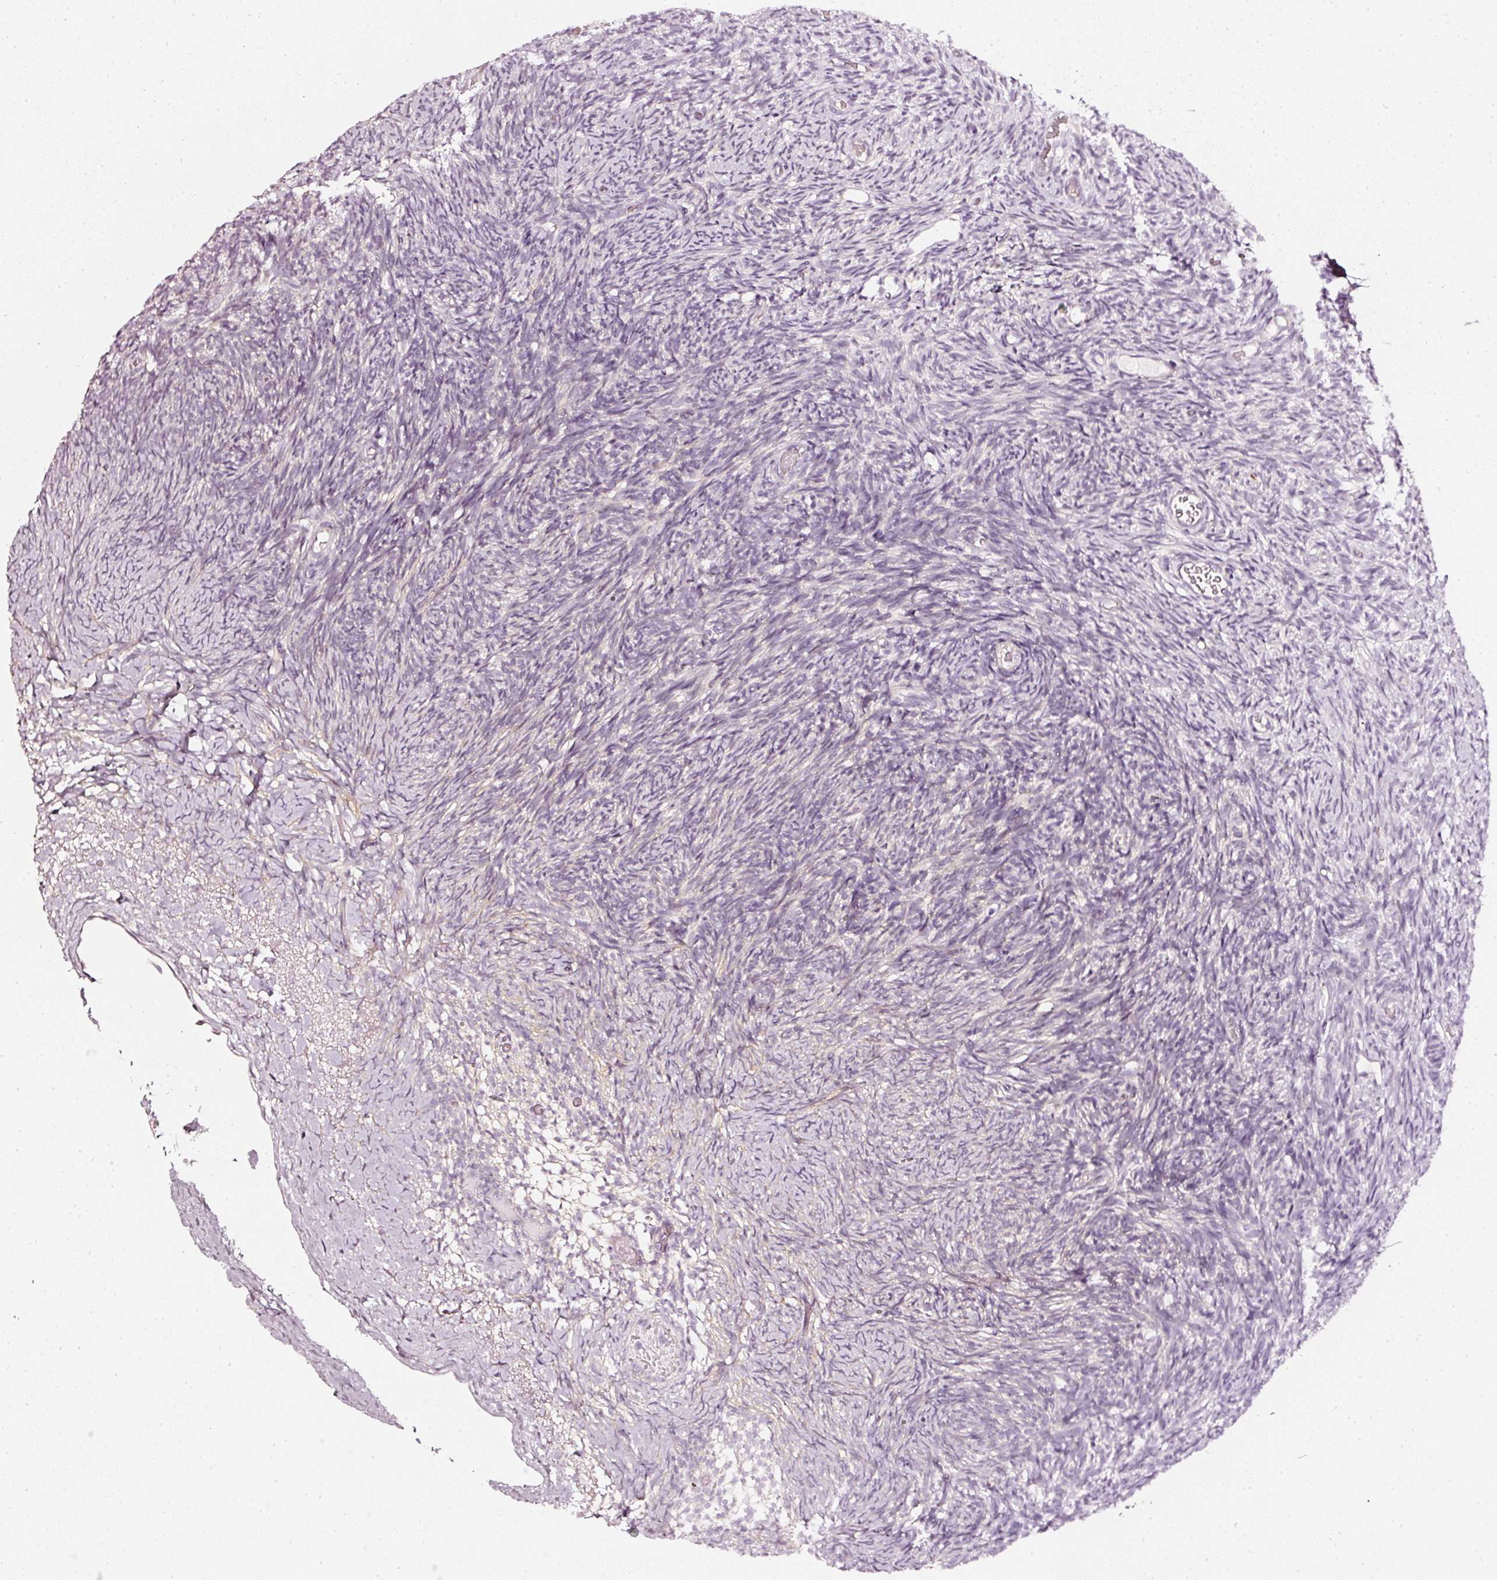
{"staining": {"intensity": "negative", "quantity": "none", "location": "none"}, "tissue": "ovary", "cell_type": "Ovarian stroma cells", "image_type": "normal", "snomed": [{"axis": "morphology", "description": "Normal tissue, NOS"}, {"axis": "topography", "description": "Ovary"}], "caption": "Protein analysis of benign ovary demonstrates no significant positivity in ovarian stroma cells.", "gene": "CNP", "patient": {"sex": "female", "age": 39}}